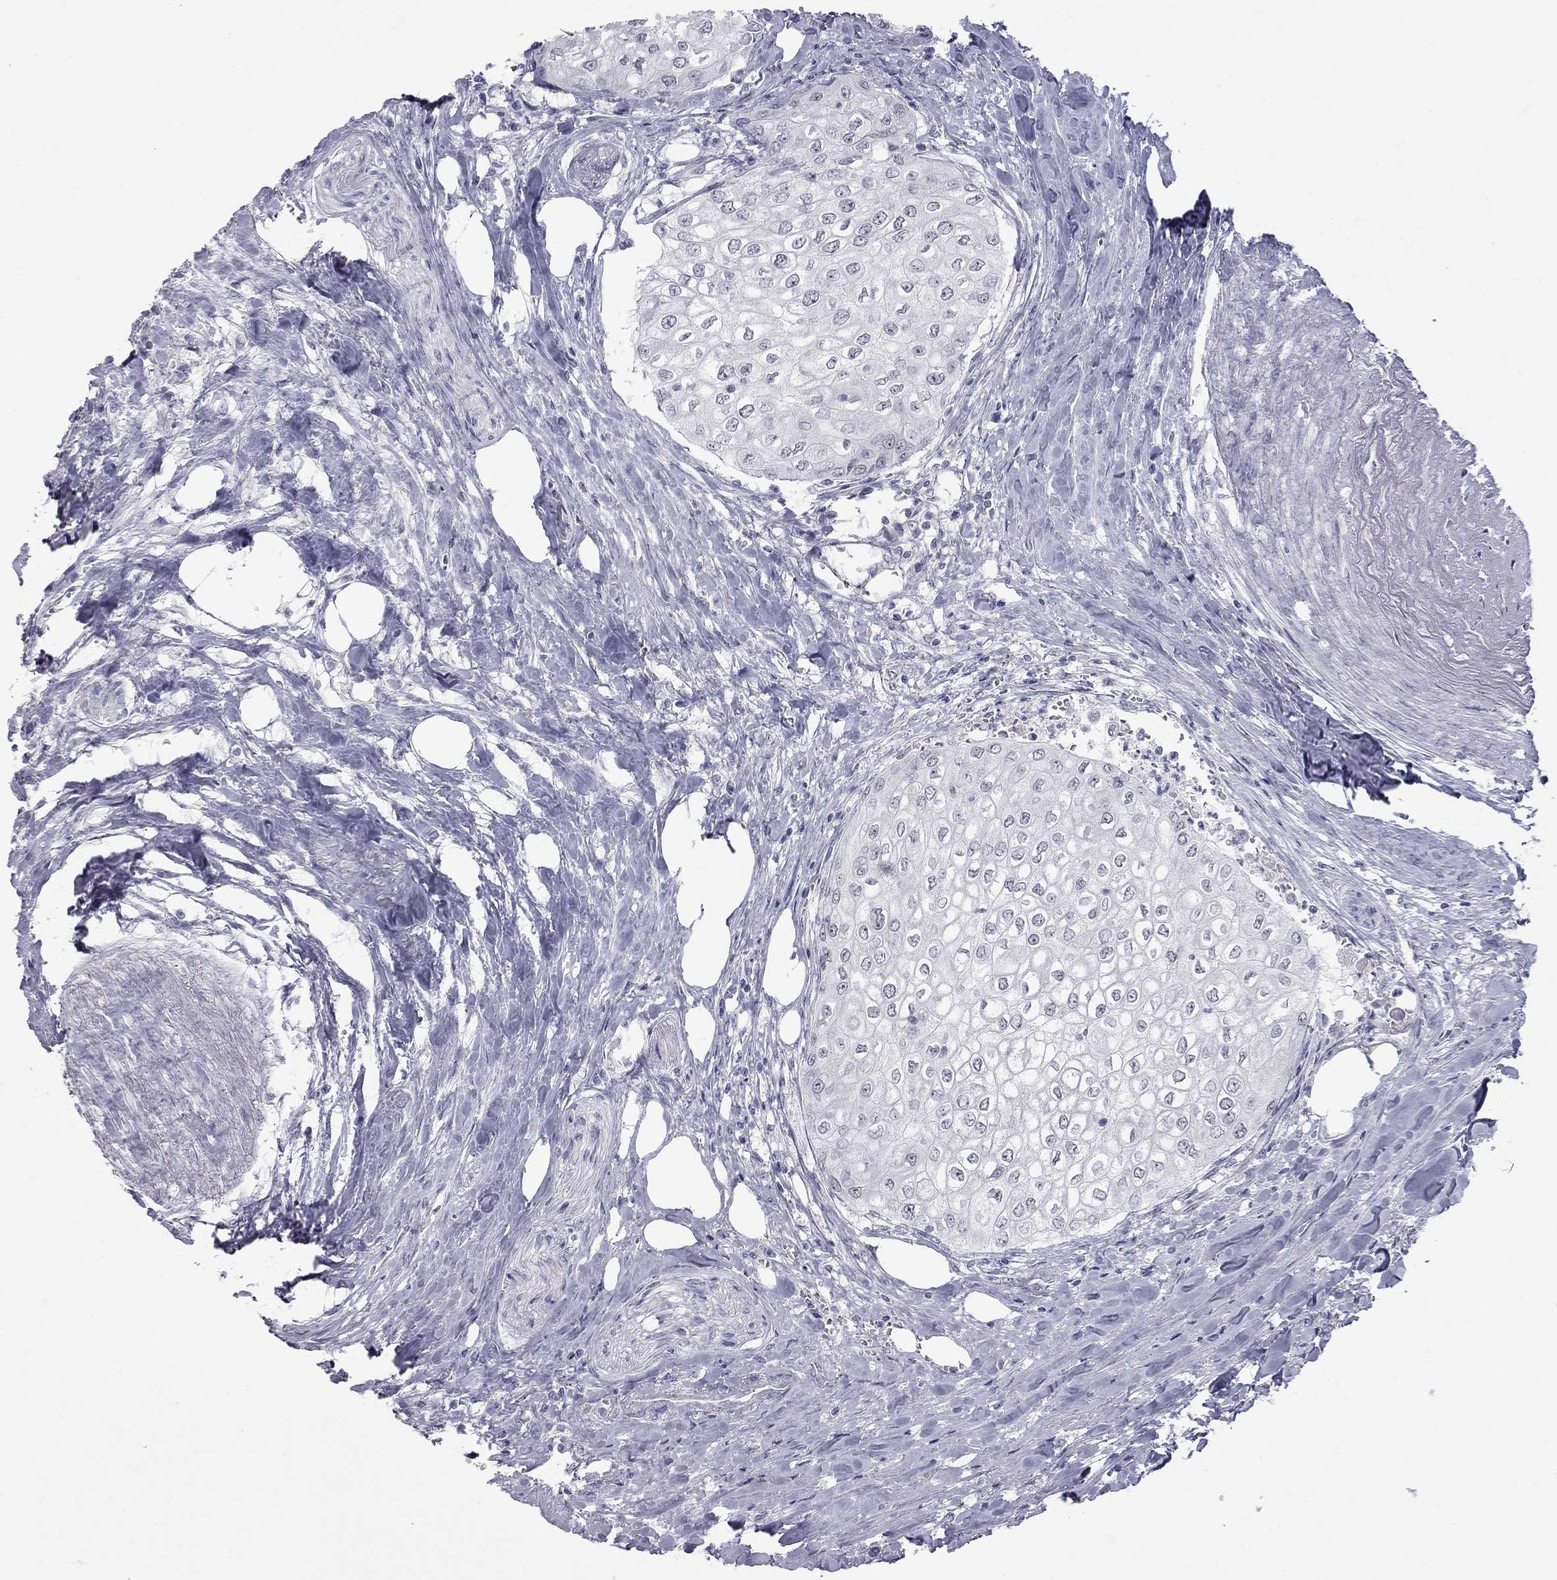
{"staining": {"intensity": "negative", "quantity": "none", "location": "none"}, "tissue": "urothelial cancer", "cell_type": "Tumor cells", "image_type": "cancer", "snomed": [{"axis": "morphology", "description": "Urothelial carcinoma, High grade"}, {"axis": "topography", "description": "Urinary bladder"}], "caption": "Photomicrograph shows no significant protein positivity in tumor cells of urothelial carcinoma (high-grade).", "gene": "GSG1L", "patient": {"sex": "male", "age": 62}}